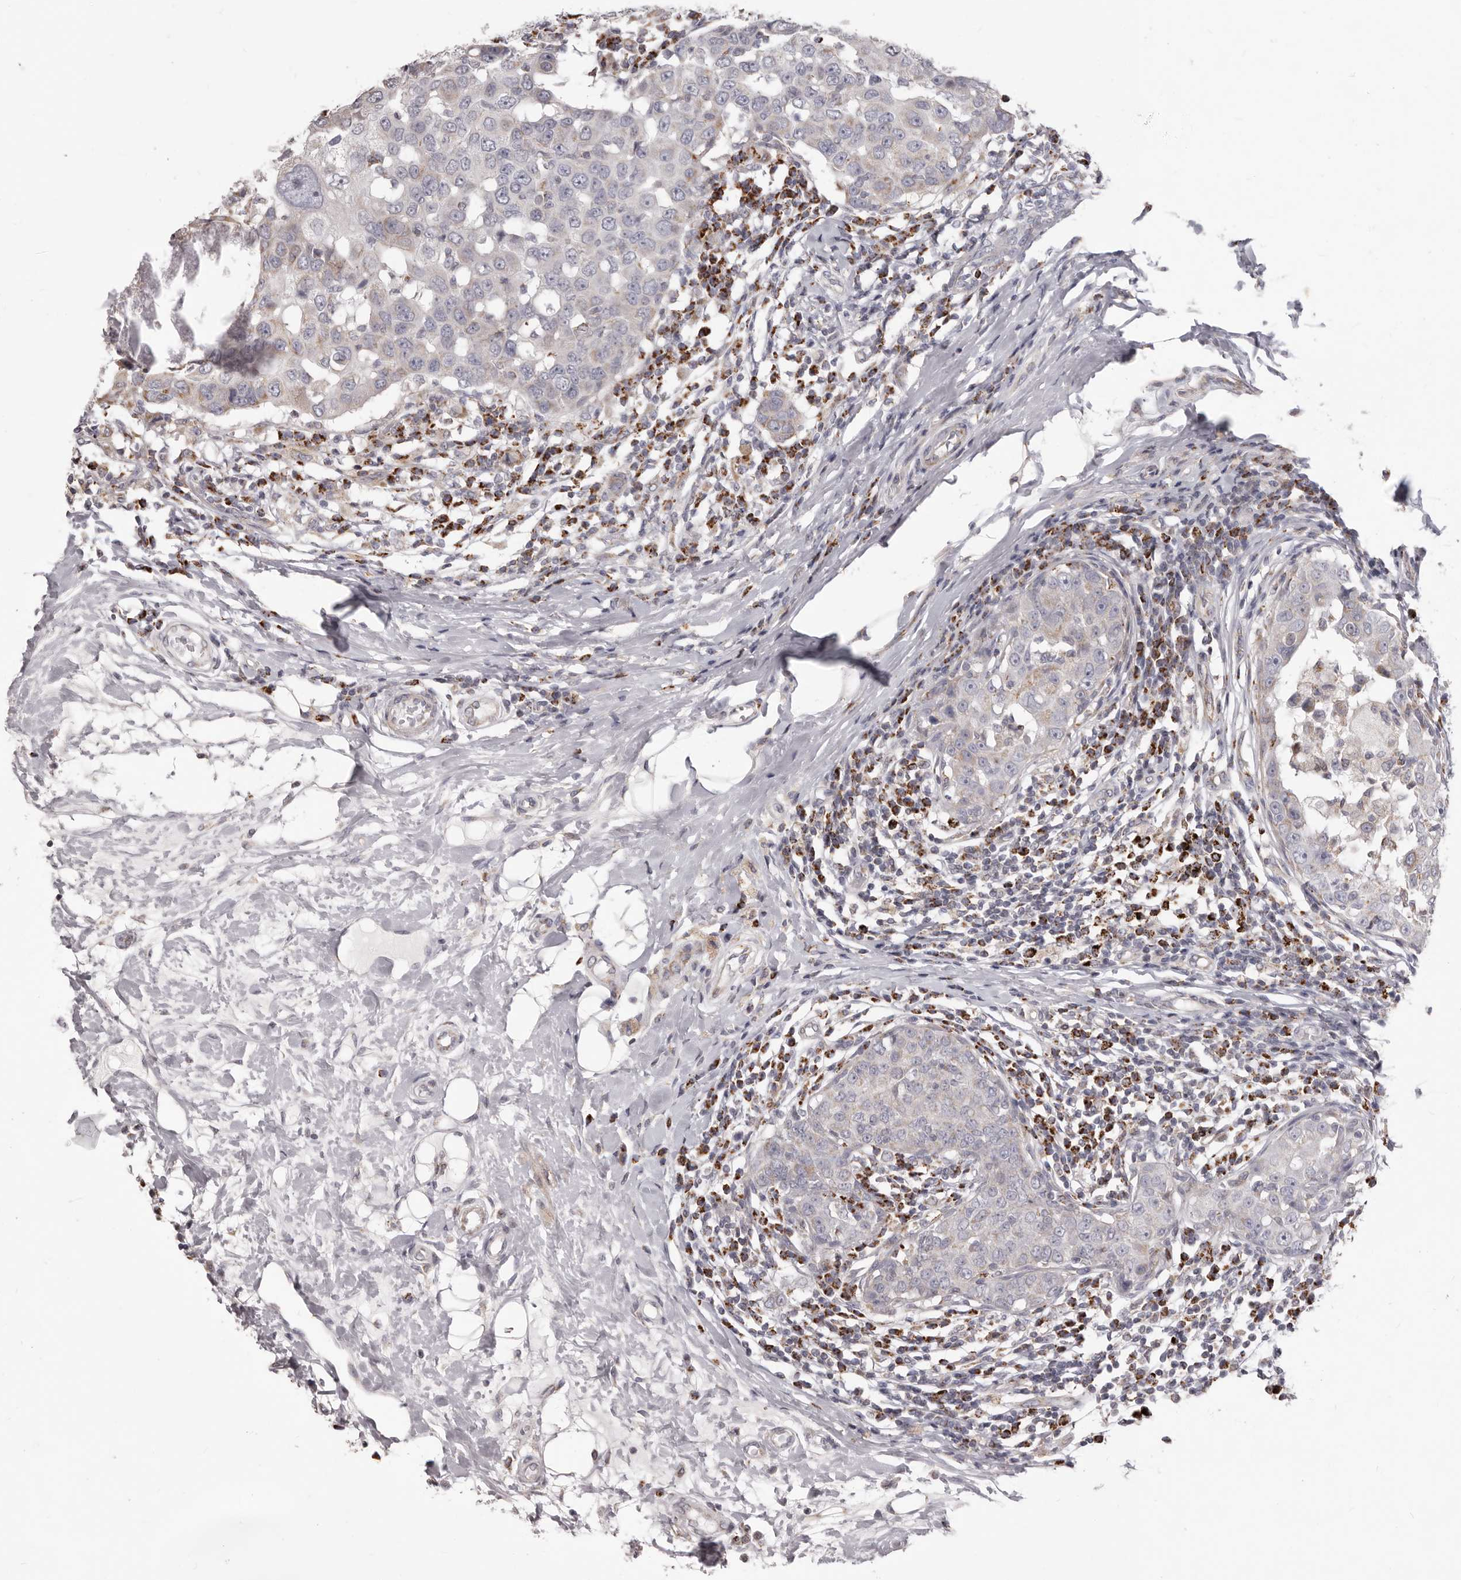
{"staining": {"intensity": "negative", "quantity": "none", "location": "none"}, "tissue": "breast cancer", "cell_type": "Tumor cells", "image_type": "cancer", "snomed": [{"axis": "morphology", "description": "Duct carcinoma"}, {"axis": "topography", "description": "Breast"}], "caption": "Human breast cancer (invasive ductal carcinoma) stained for a protein using immunohistochemistry demonstrates no expression in tumor cells.", "gene": "PRMT2", "patient": {"sex": "female", "age": 27}}